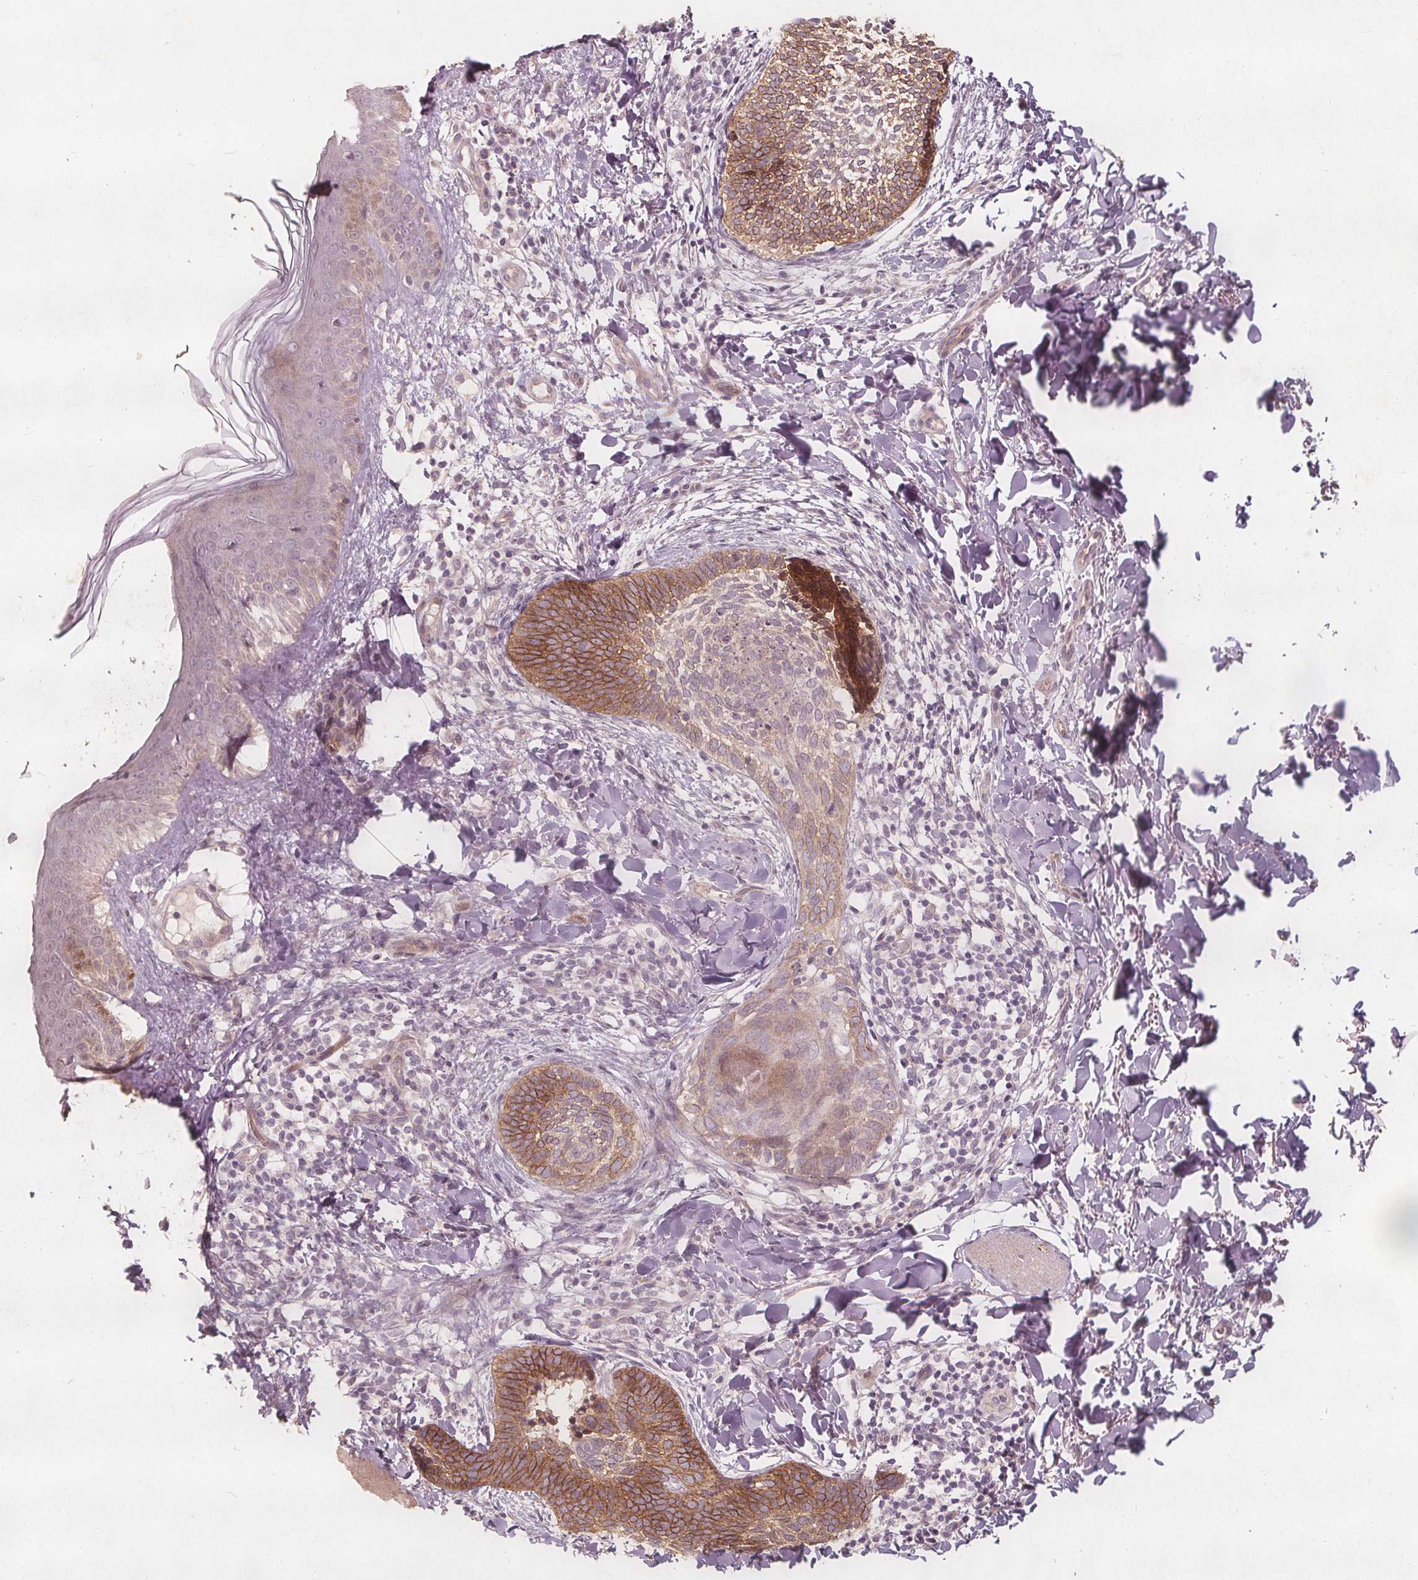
{"staining": {"intensity": "moderate", "quantity": "25%-75%", "location": "cytoplasmic/membranous"}, "tissue": "skin cancer", "cell_type": "Tumor cells", "image_type": "cancer", "snomed": [{"axis": "morphology", "description": "Normal tissue, NOS"}, {"axis": "morphology", "description": "Basal cell carcinoma"}, {"axis": "topography", "description": "Skin"}], "caption": "Skin cancer (basal cell carcinoma) tissue exhibits moderate cytoplasmic/membranous positivity in about 25%-75% of tumor cells, visualized by immunohistochemistry.", "gene": "PTPRT", "patient": {"sex": "male", "age": 46}}